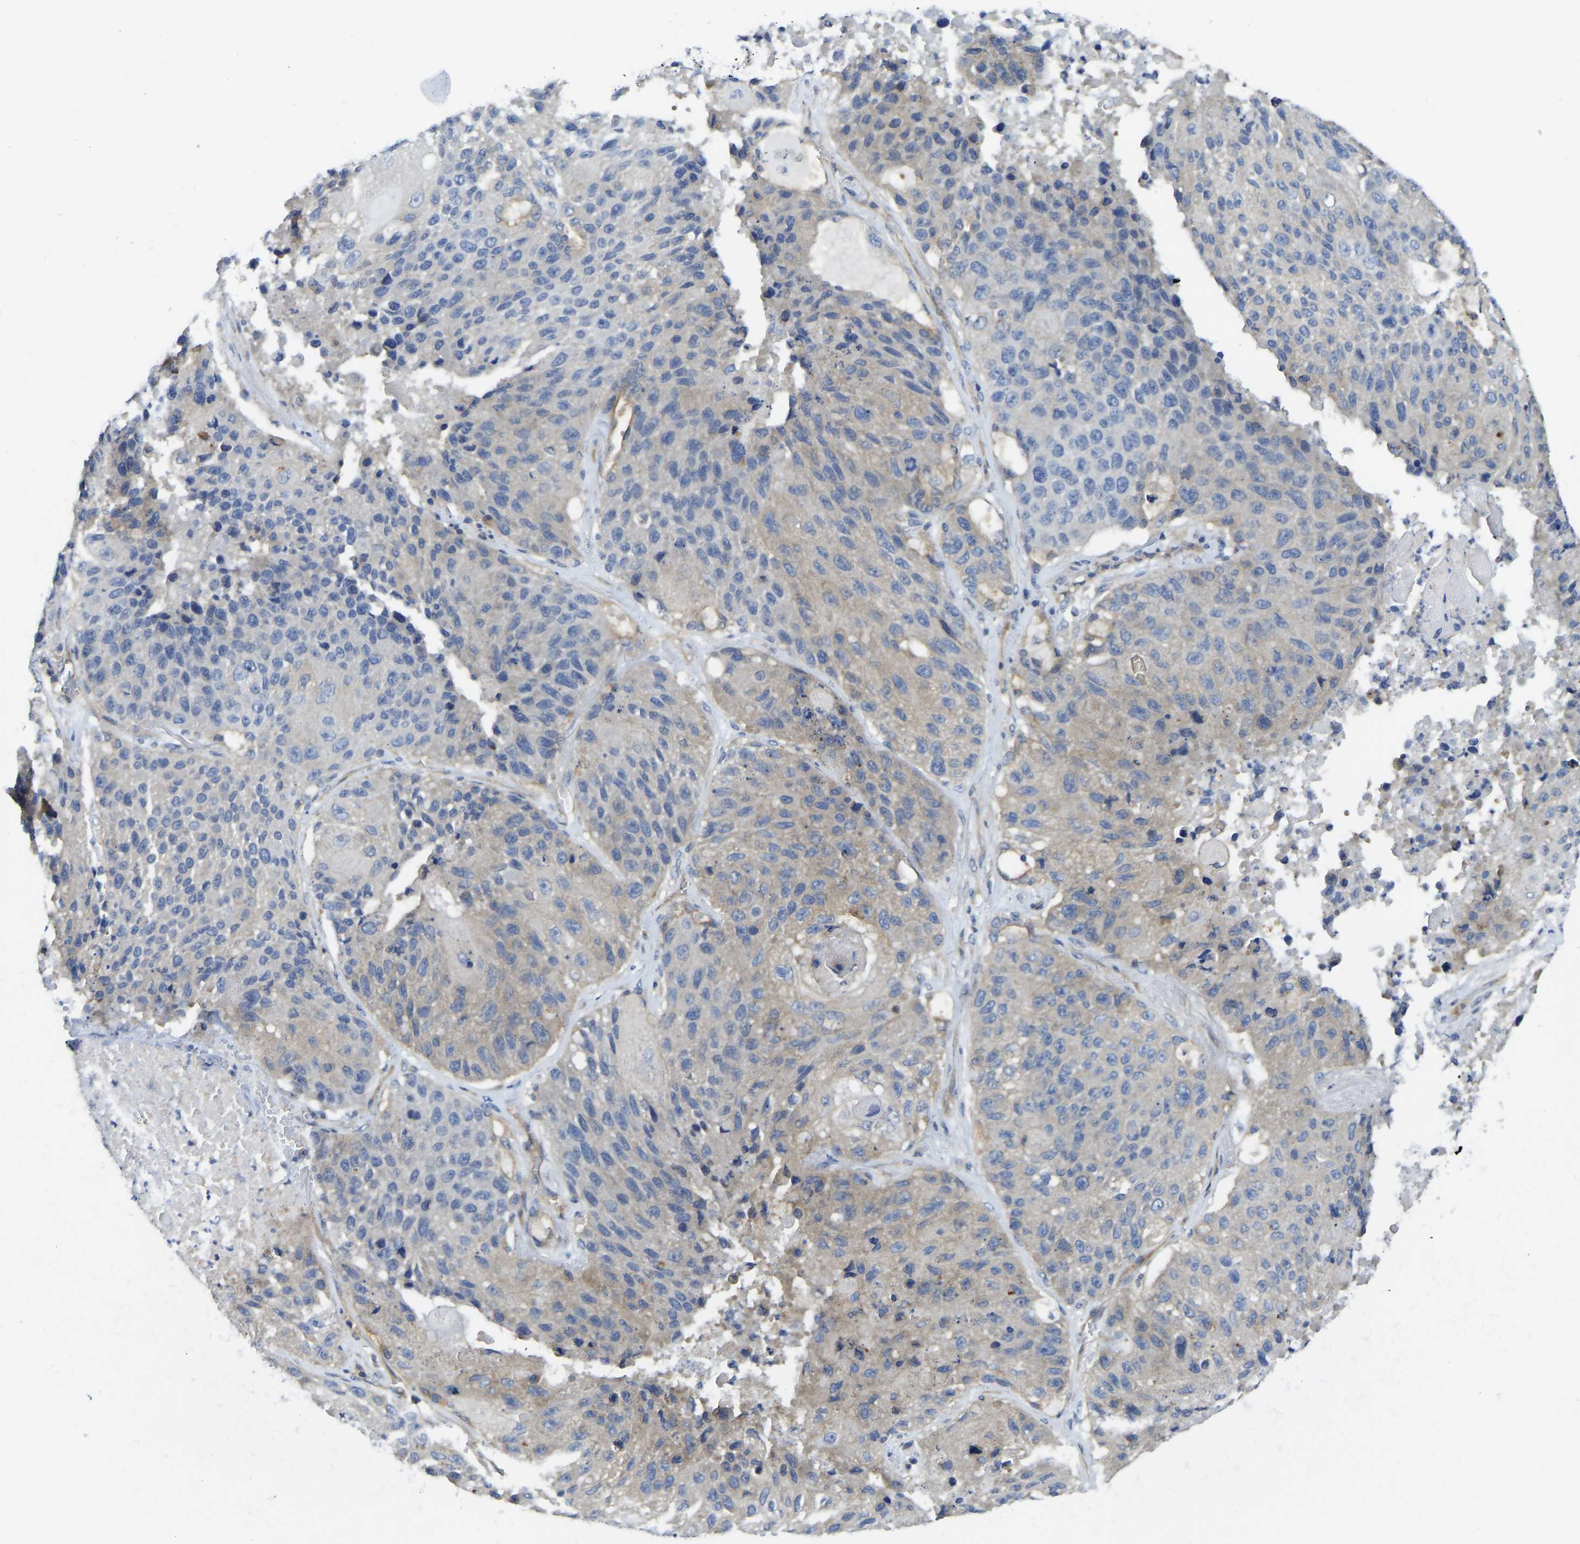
{"staining": {"intensity": "weak", "quantity": "<25%", "location": "cytoplasmic/membranous"}, "tissue": "lung cancer", "cell_type": "Tumor cells", "image_type": "cancer", "snomed": [{"axis": "morphology", "description": "Squamous cell carcinoma, NOS"}, {"axis": "topography", "description": "Lung"}], "caption": "This is an immunohistochemistry (IHC) micrograph of human lung squamous cell carcinoma. There is no staining in tumor cells.", "gene": "PPP3CA", "patient": {"sex": "male", "age": 61}}